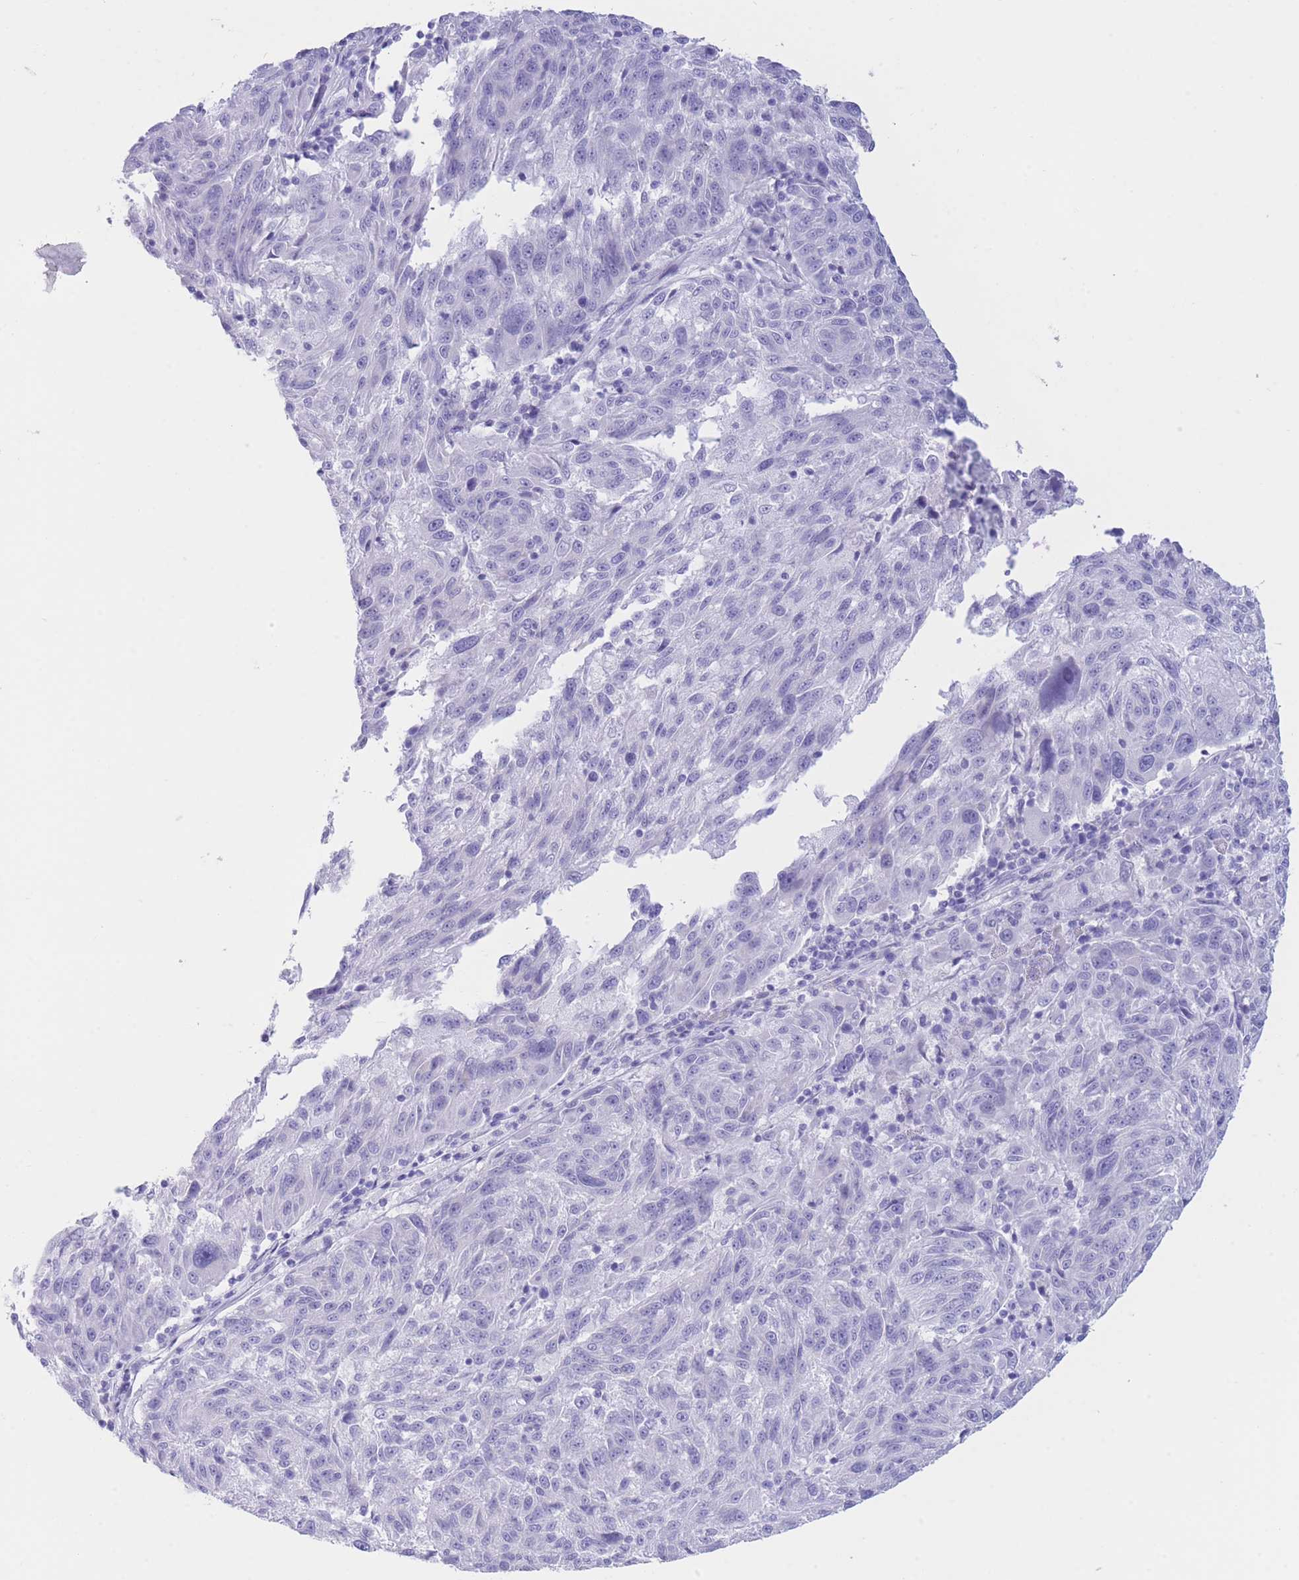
{"staining": {"intensity": "negative", "quantity": "none", "location": "none"}, "tissue": "melanoma", "cell_type": "Tumor cells", "image_type": "cancer", "snomed": [{"axis": "morphology", "description": "Malignant melanoma, NOS"}, {"axis": "topography", "description": "Skin"}], "caption": "A micrograph of melanoma stained for a protein exhibits no brown staining in tumor cells. (Immunohistochemistry, brightfield microscopy, high magnification).", "gene": "VWA8", "patient": {"sex": "male", "age": 53}}